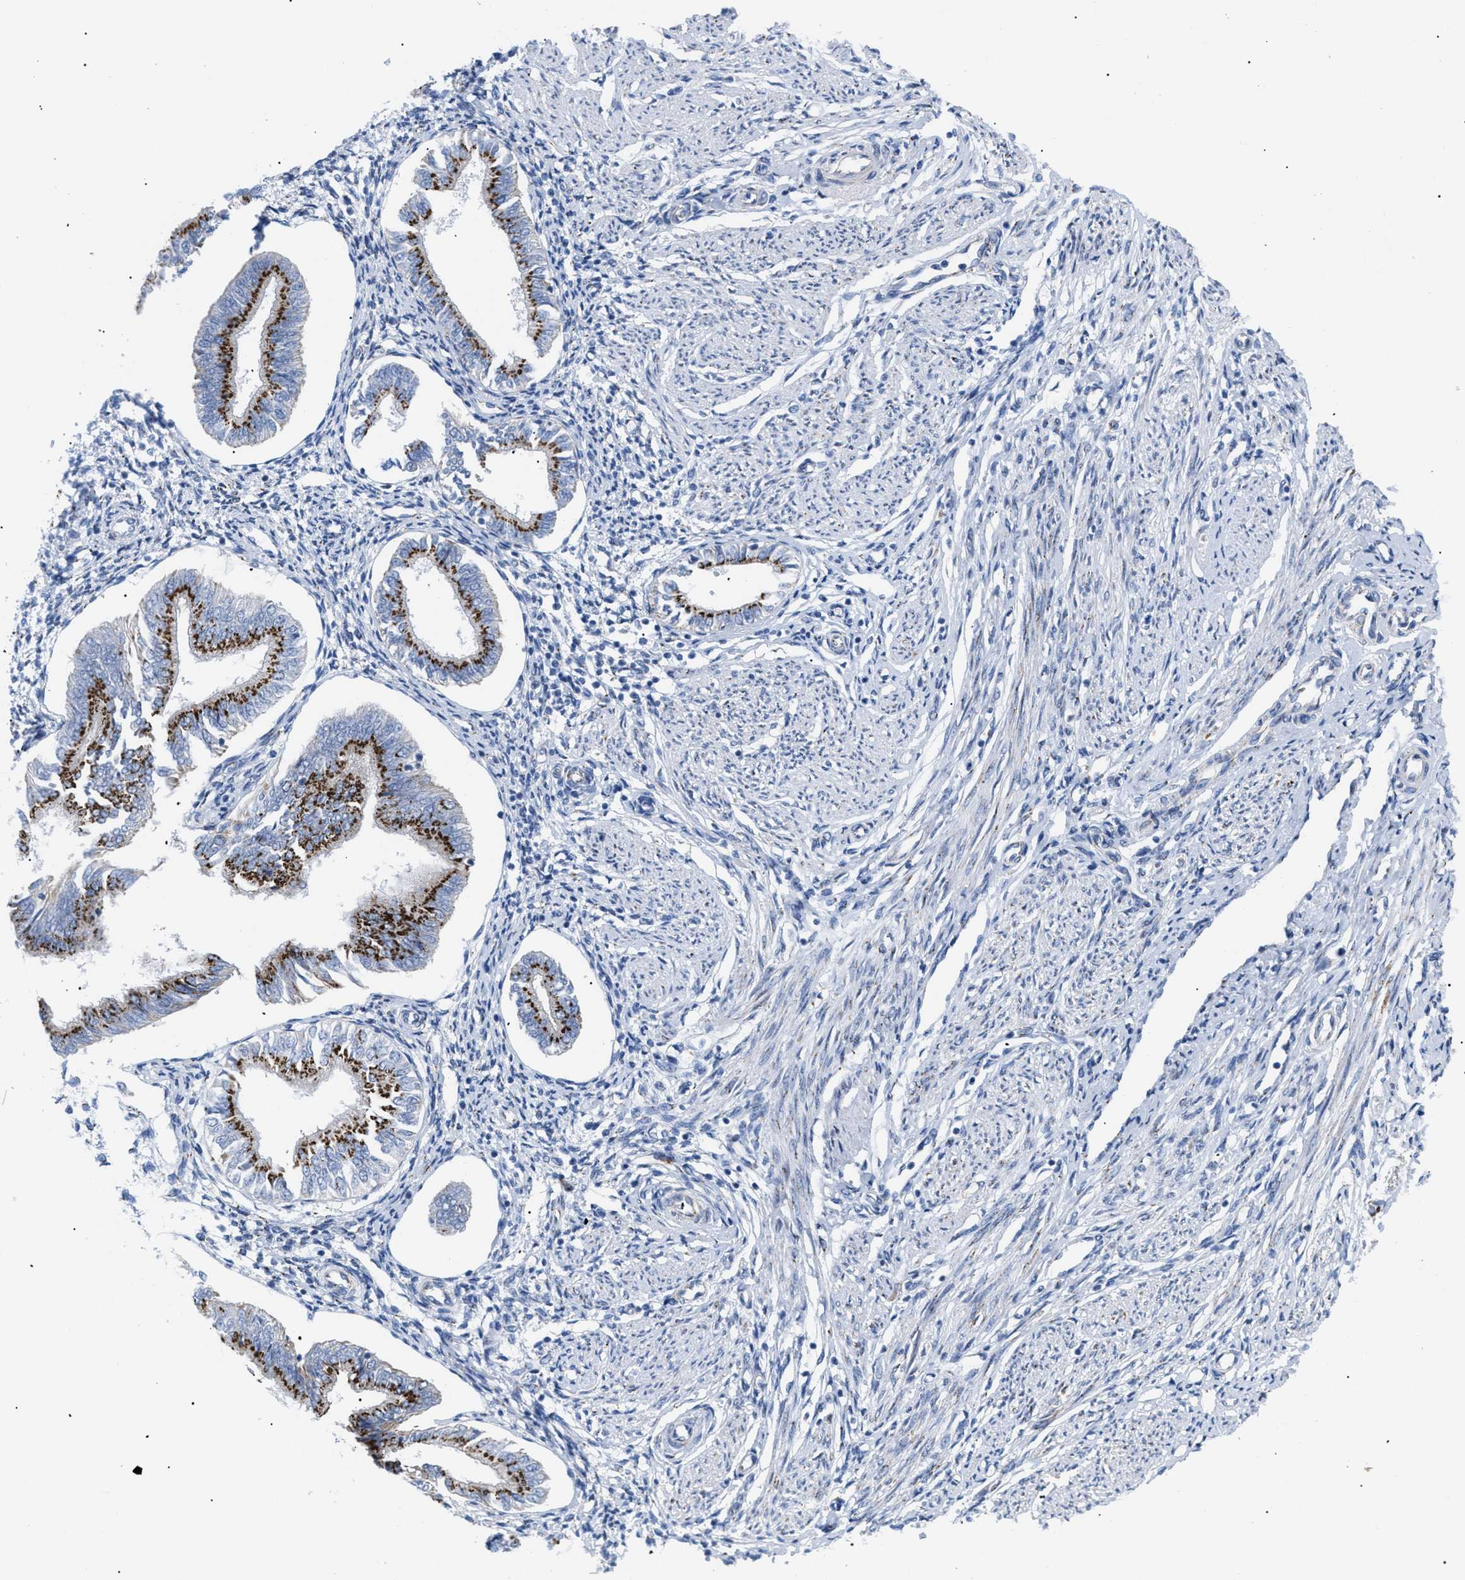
{"staining": {"intensity": "negative", "quantity": "none", "location": "none"}, "tissue": "endometrium", "cell_type": "Cells in endometrial stroma", "image_type": "normal", "snomed": [{"axis": "morphology", "description": "Normal tissue, NOS"}, {"axis": "topography", "description": "Endometrium"}], "caption": "The IHC image has no significant expression in cells in endometrial stroma of endometrium. Brightfield microscopy of immunohistochemistry stained with DAB (brown) and hematoxylin (blue), captured at high magnification.", "gene": "TMEM17", "patient": {"sex": "female", "age": 50}}